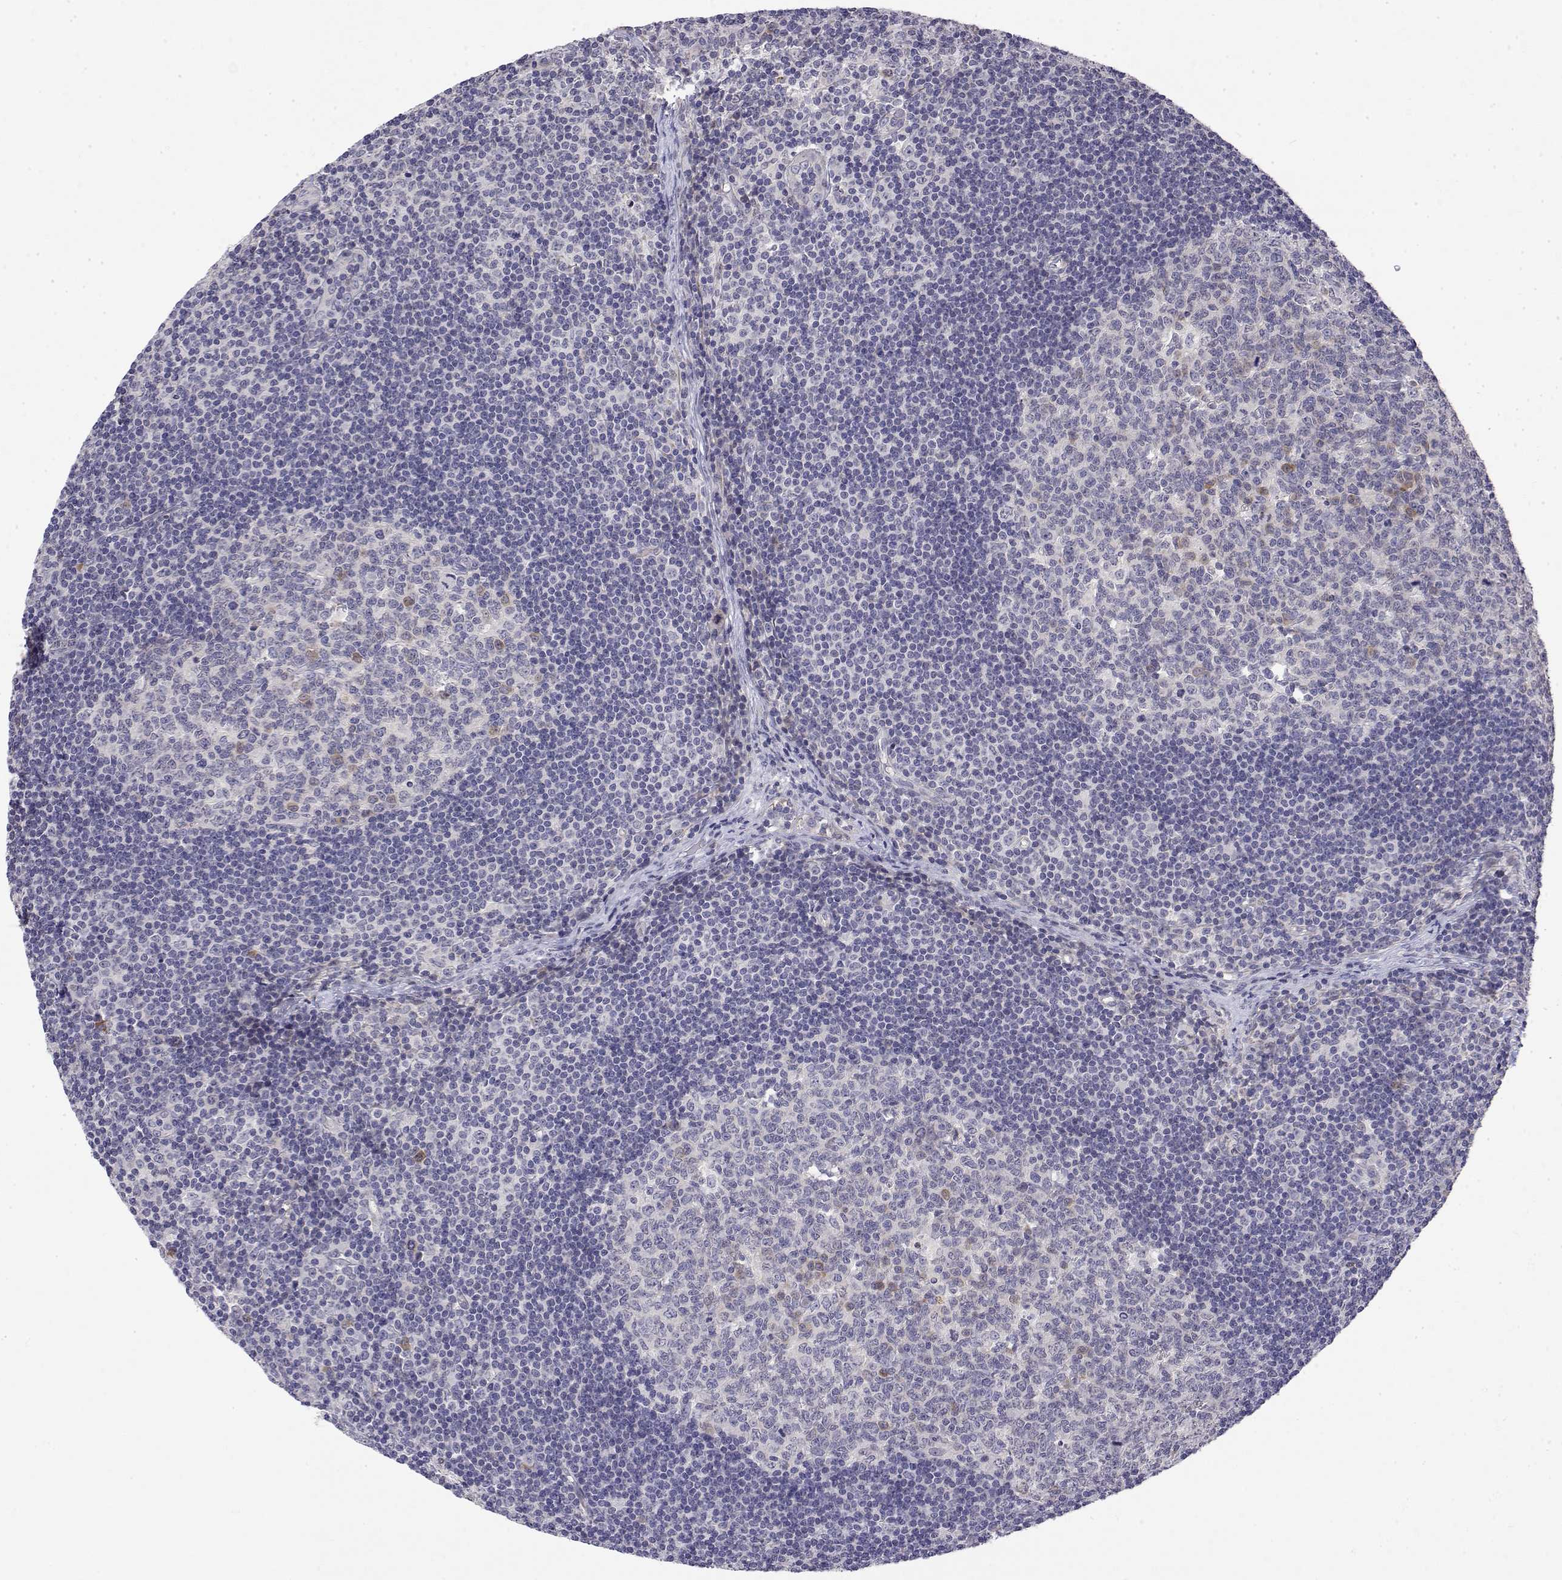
{"staining": {"intensity": "negative", "quantity": "none", "location": "none"}, "tissue": "lymph node", "cell_type": "Germinal center cells", "image_type": "normal", "snomed": [{"axis": "morphology", "description": "Normal tissue, NOS"}, {"axis": "topography", "description": "Lymph node"}], "caption": "A micrograph of lymph node stained for a protein exhibits no brown staining in germinal center cells.", "gene": "IGFBP4", "patient": {"sex": "female", "age": 41}}